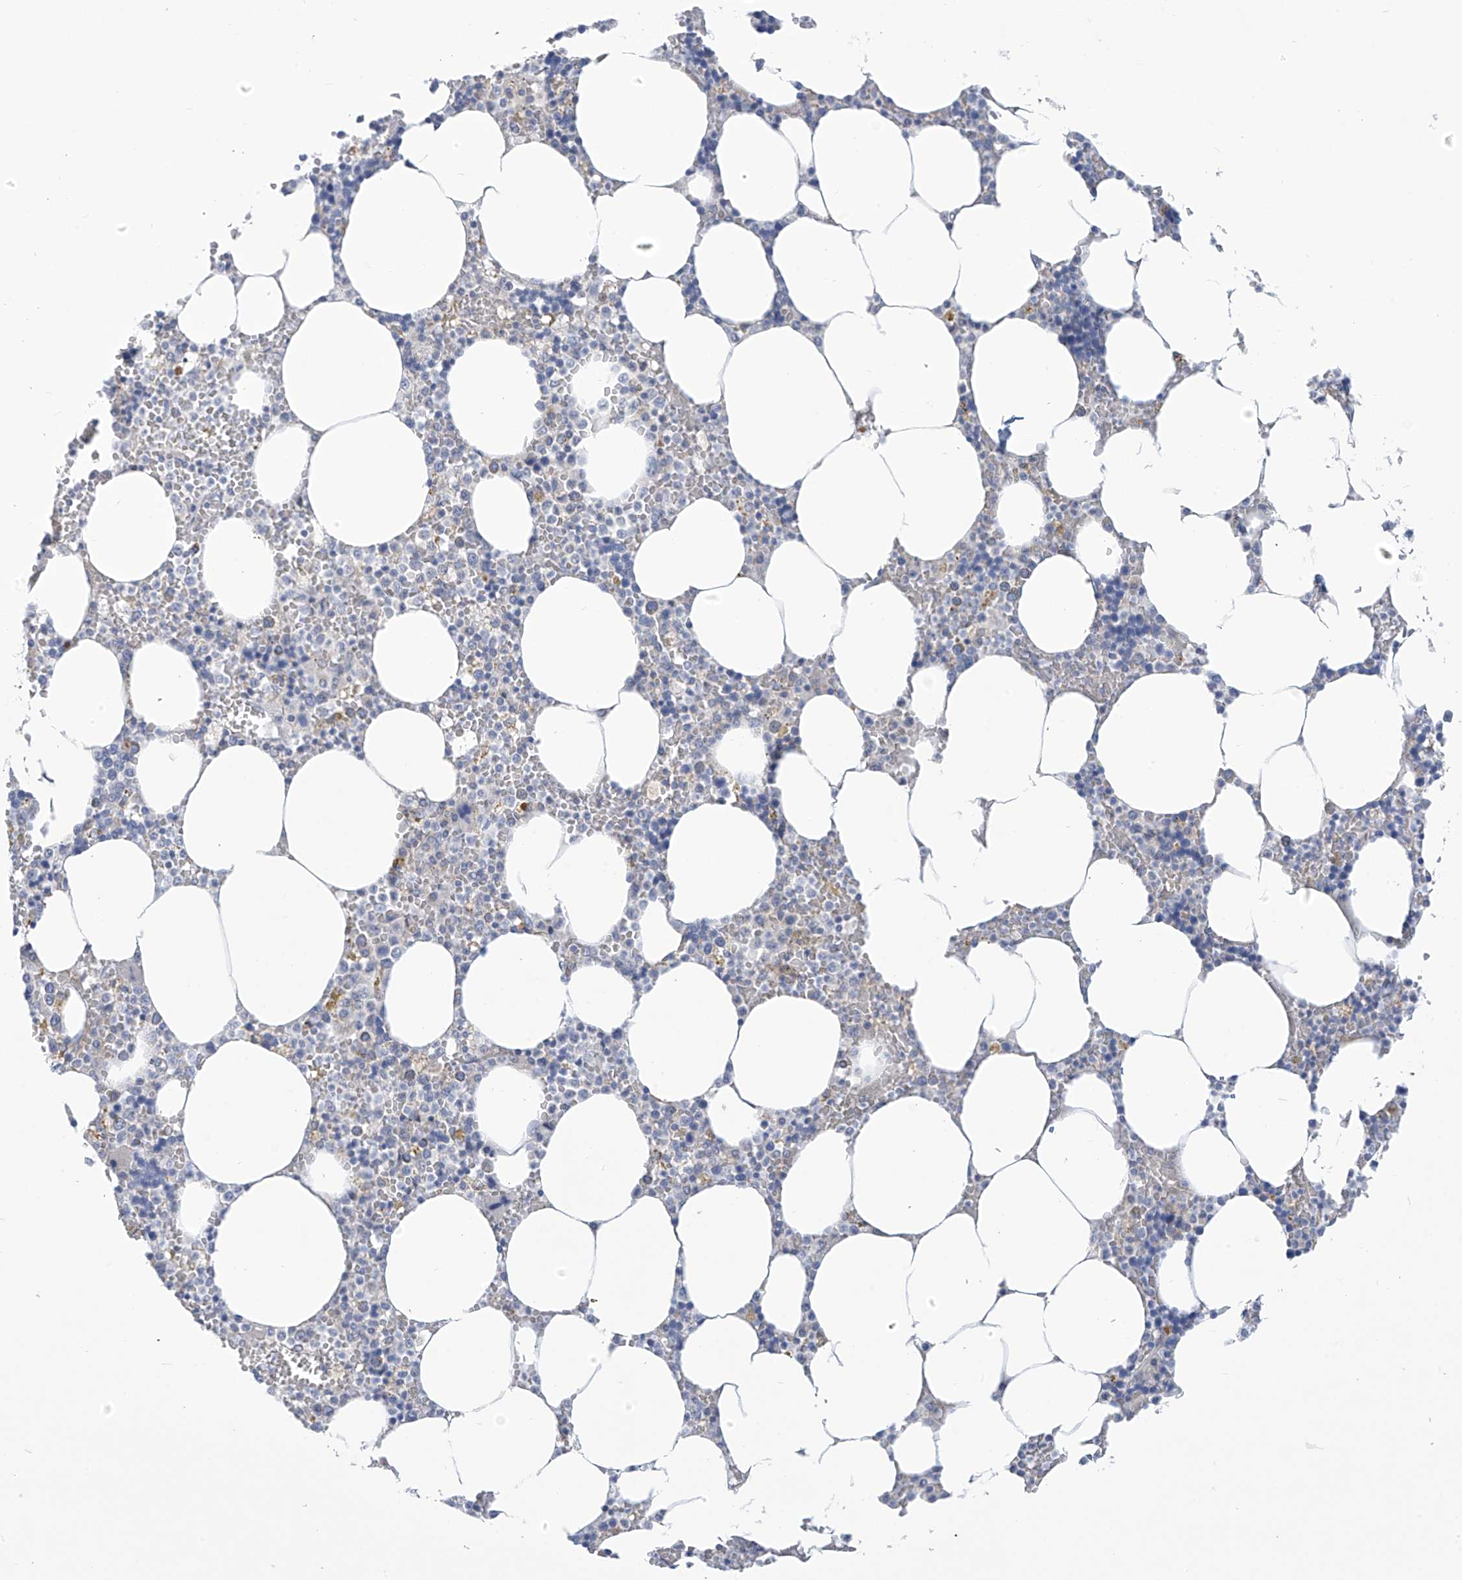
{"staining": {"intensity": "negative", "quantity": "none", "location": "none"}, "tissue": "bone marrow", "cell_type": "Hematopoietic cells", "image_type": "normal", "snomed": [{"axis": "morphology", "description": "Normal tissue, NOS"}, {"axis": "topography", "description": "Bone marrow"}], "caption": "IHC of unremarkable bone marrow reveals no staining in hematopoietic cells.", "gene": "IBA57", "patient": {"sex": "male", "age": 70}}